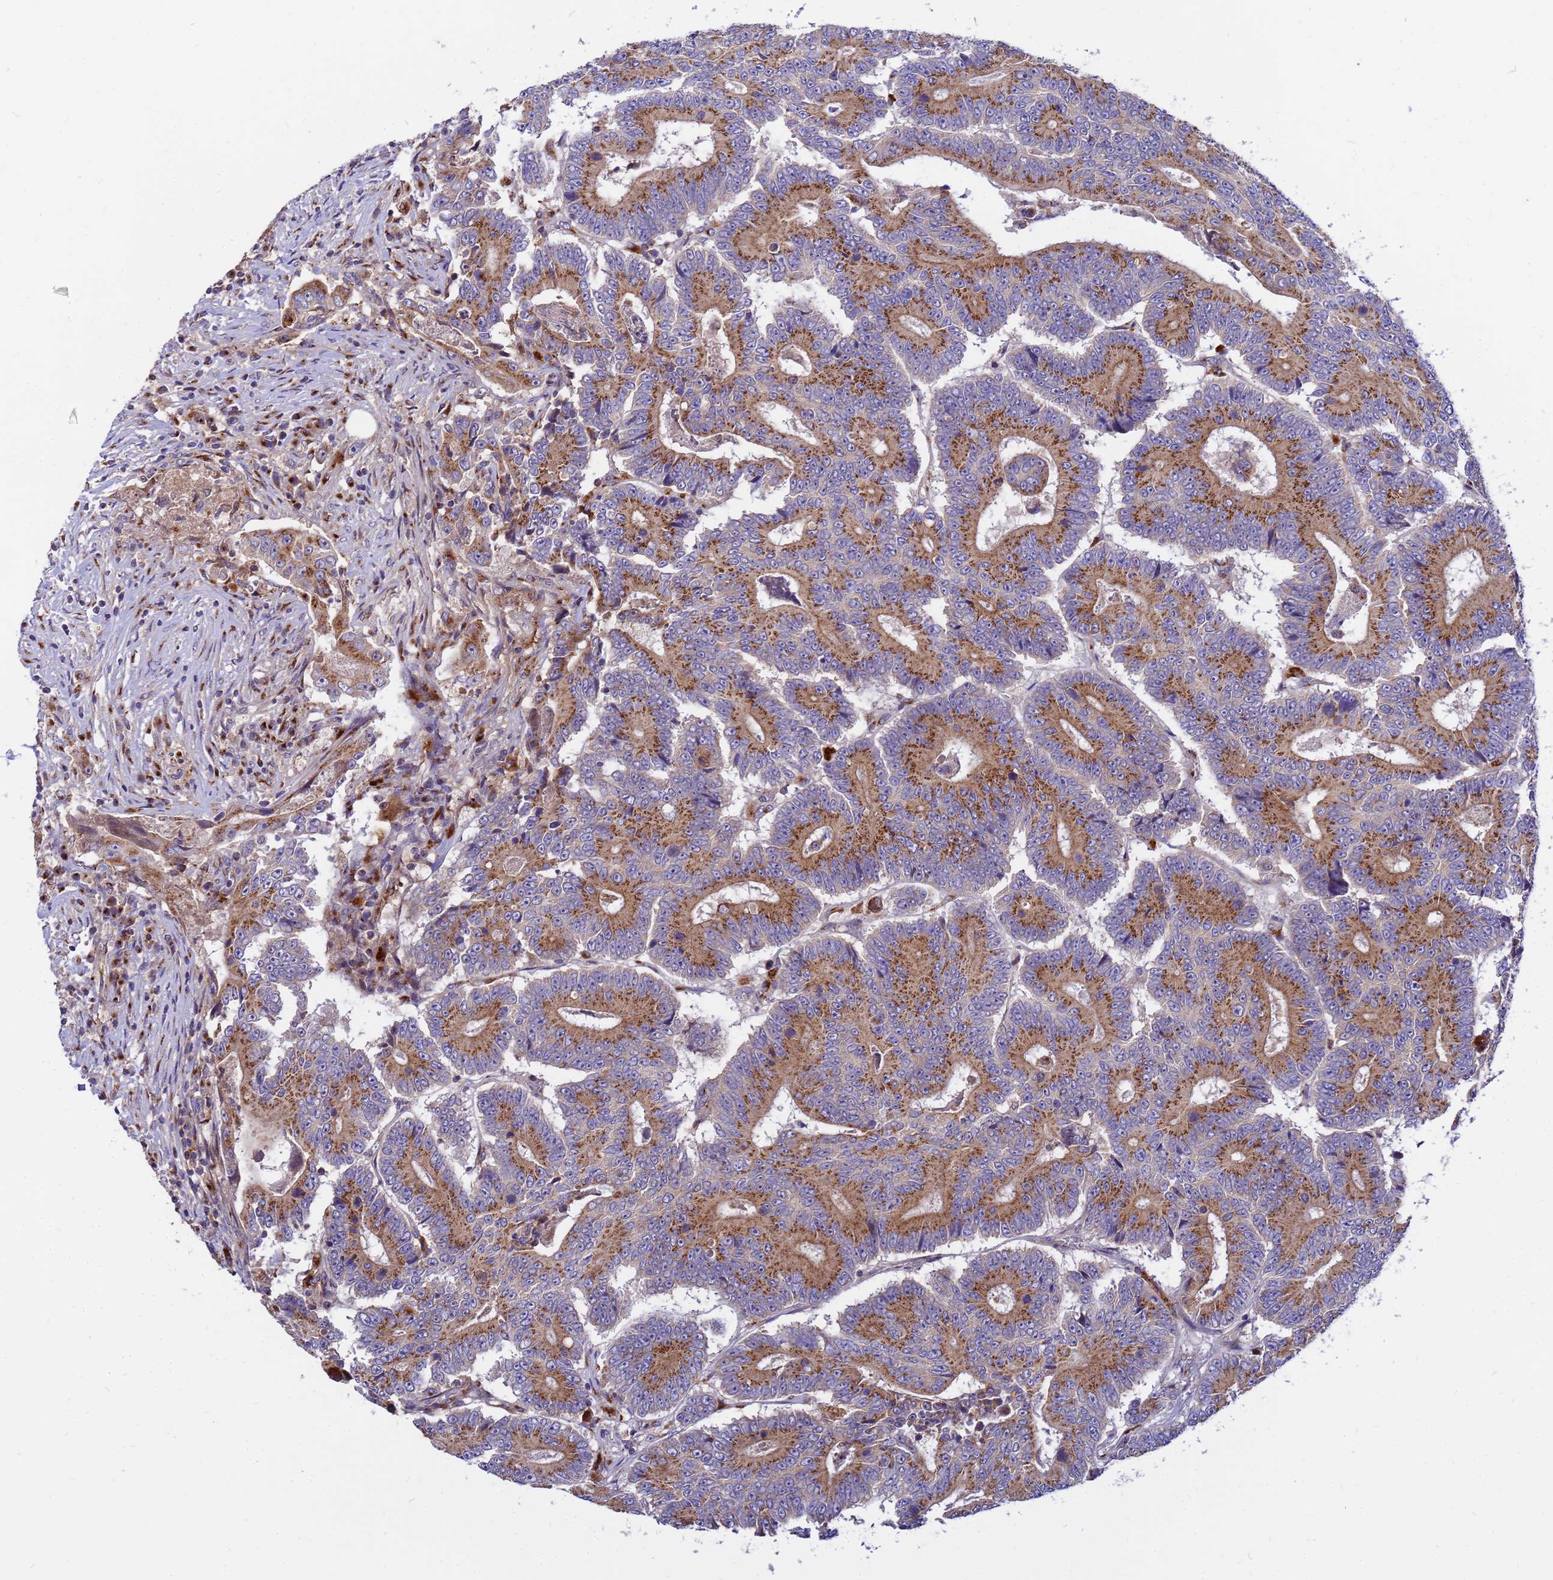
{"staining": {"intensity": "moderate", "quantity": ">75%", "location": "cytoplasmic/membranous"}, "tissue": "colorectal cancer", "cell_type": "Tumor cells", "image_type": "cancer", "snomed": [{"axis": "morphology", "description": "Adenocarcinoma, NOS"}, {"axis": "topography", "description": "Colon"}], "caption": "An image of human colorectal cancer (adenocarcinoma) stained for a protein displays moderate cytoplasmic/membranous brown staining in tumor cells. (DAB (3,3'-diaminobenzidine) = brown stain, brightfield microscopy at high magnification).", "gene": "HPS3", "patient": {"sex": "male", "age": 83}}